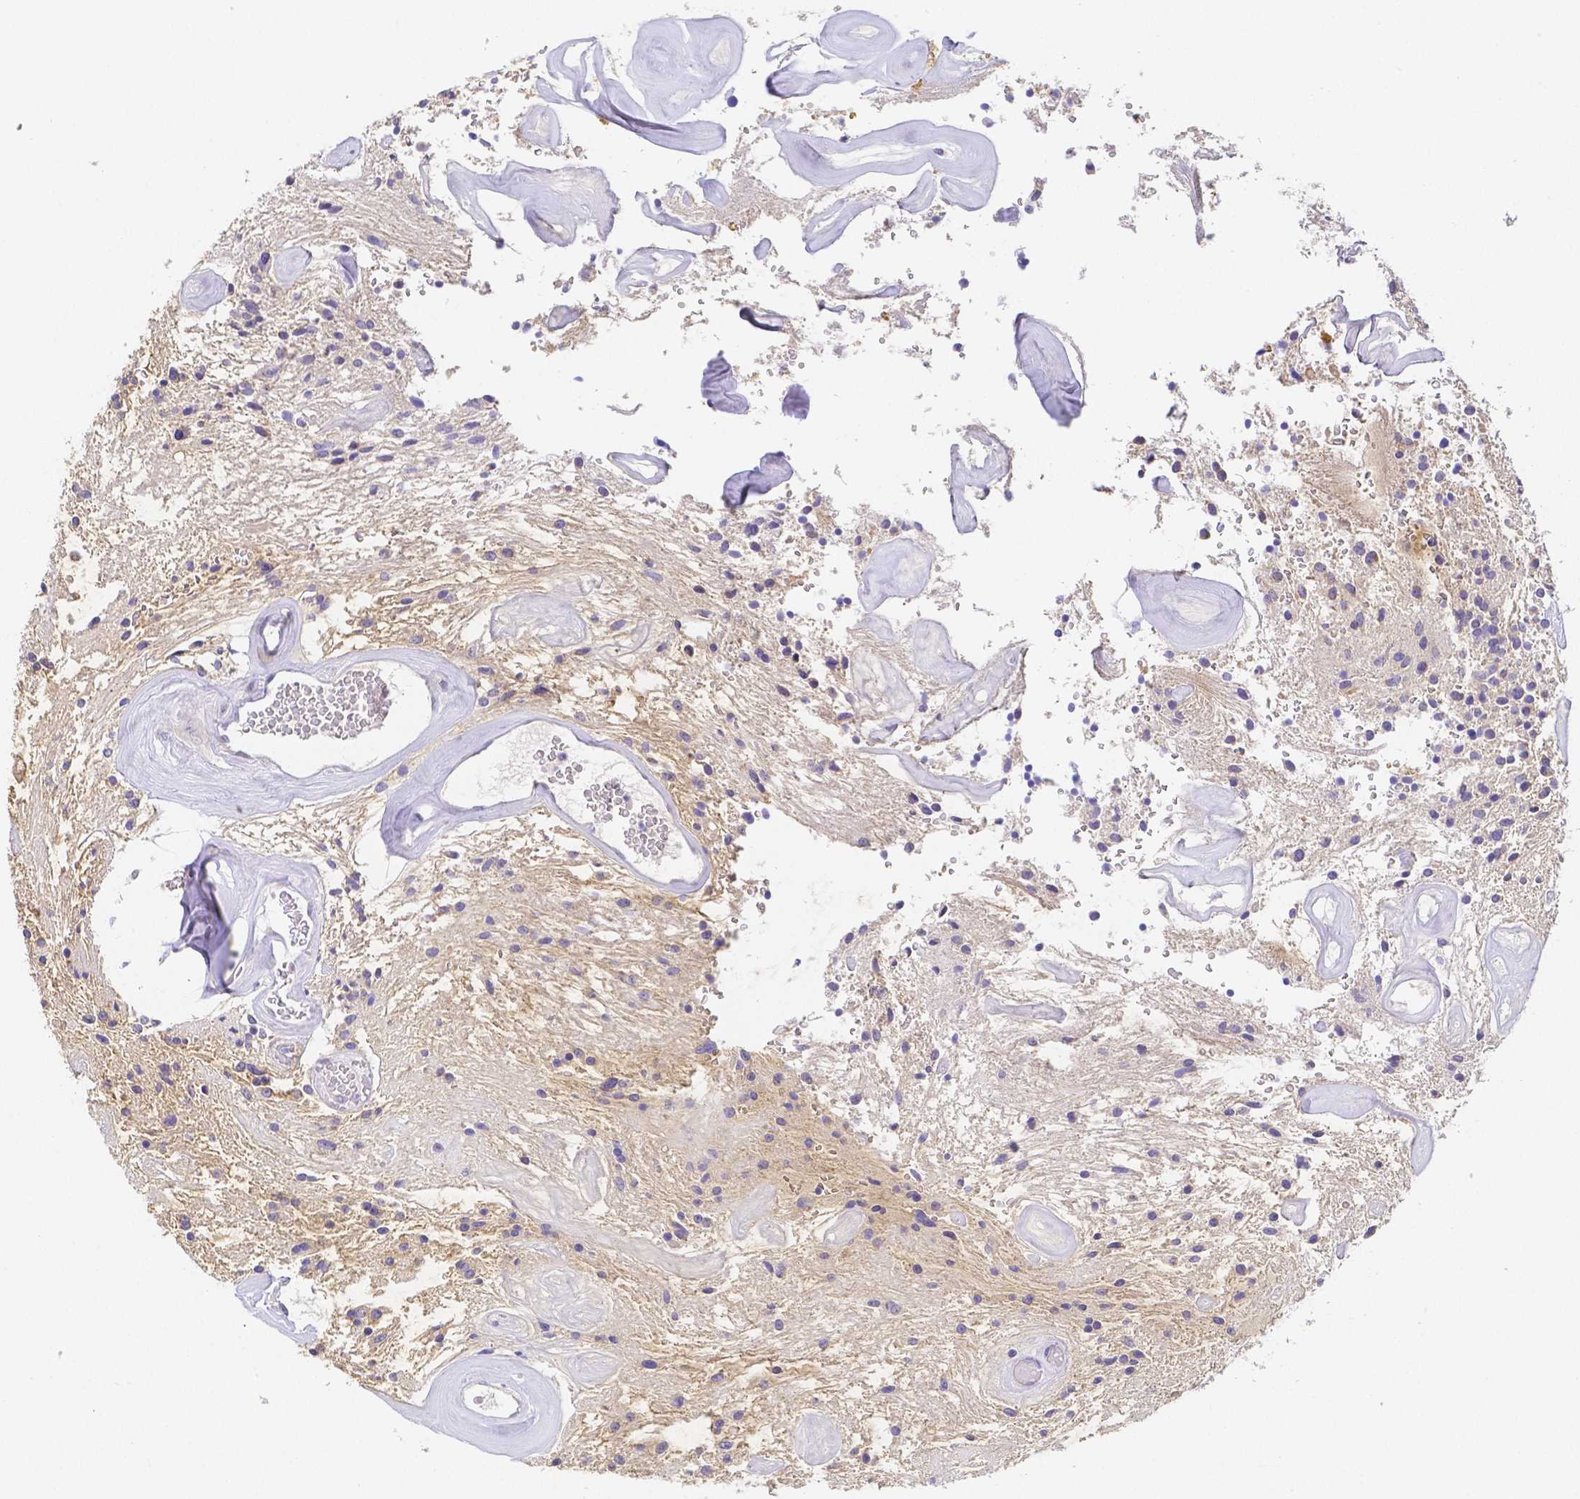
{"staining": {"intensity": "negative", "quantity": "none", "location": "none"}, "tissue": "glioma", "cell_type": "Tumor cells", "image_type": "cancer", "snomed": [{"axis": "morphology", "description": "Glioma, malignant, Low grade"}, {"axis": "topography", "description": "Cerebellum"}], "caption": "Malignant glioma (low-grade) stained for a protein using immunohistochemistry reveals no staining tumor cells.", "gene": "ZG16B", "patient": {"sex": "female", "age": 14}}